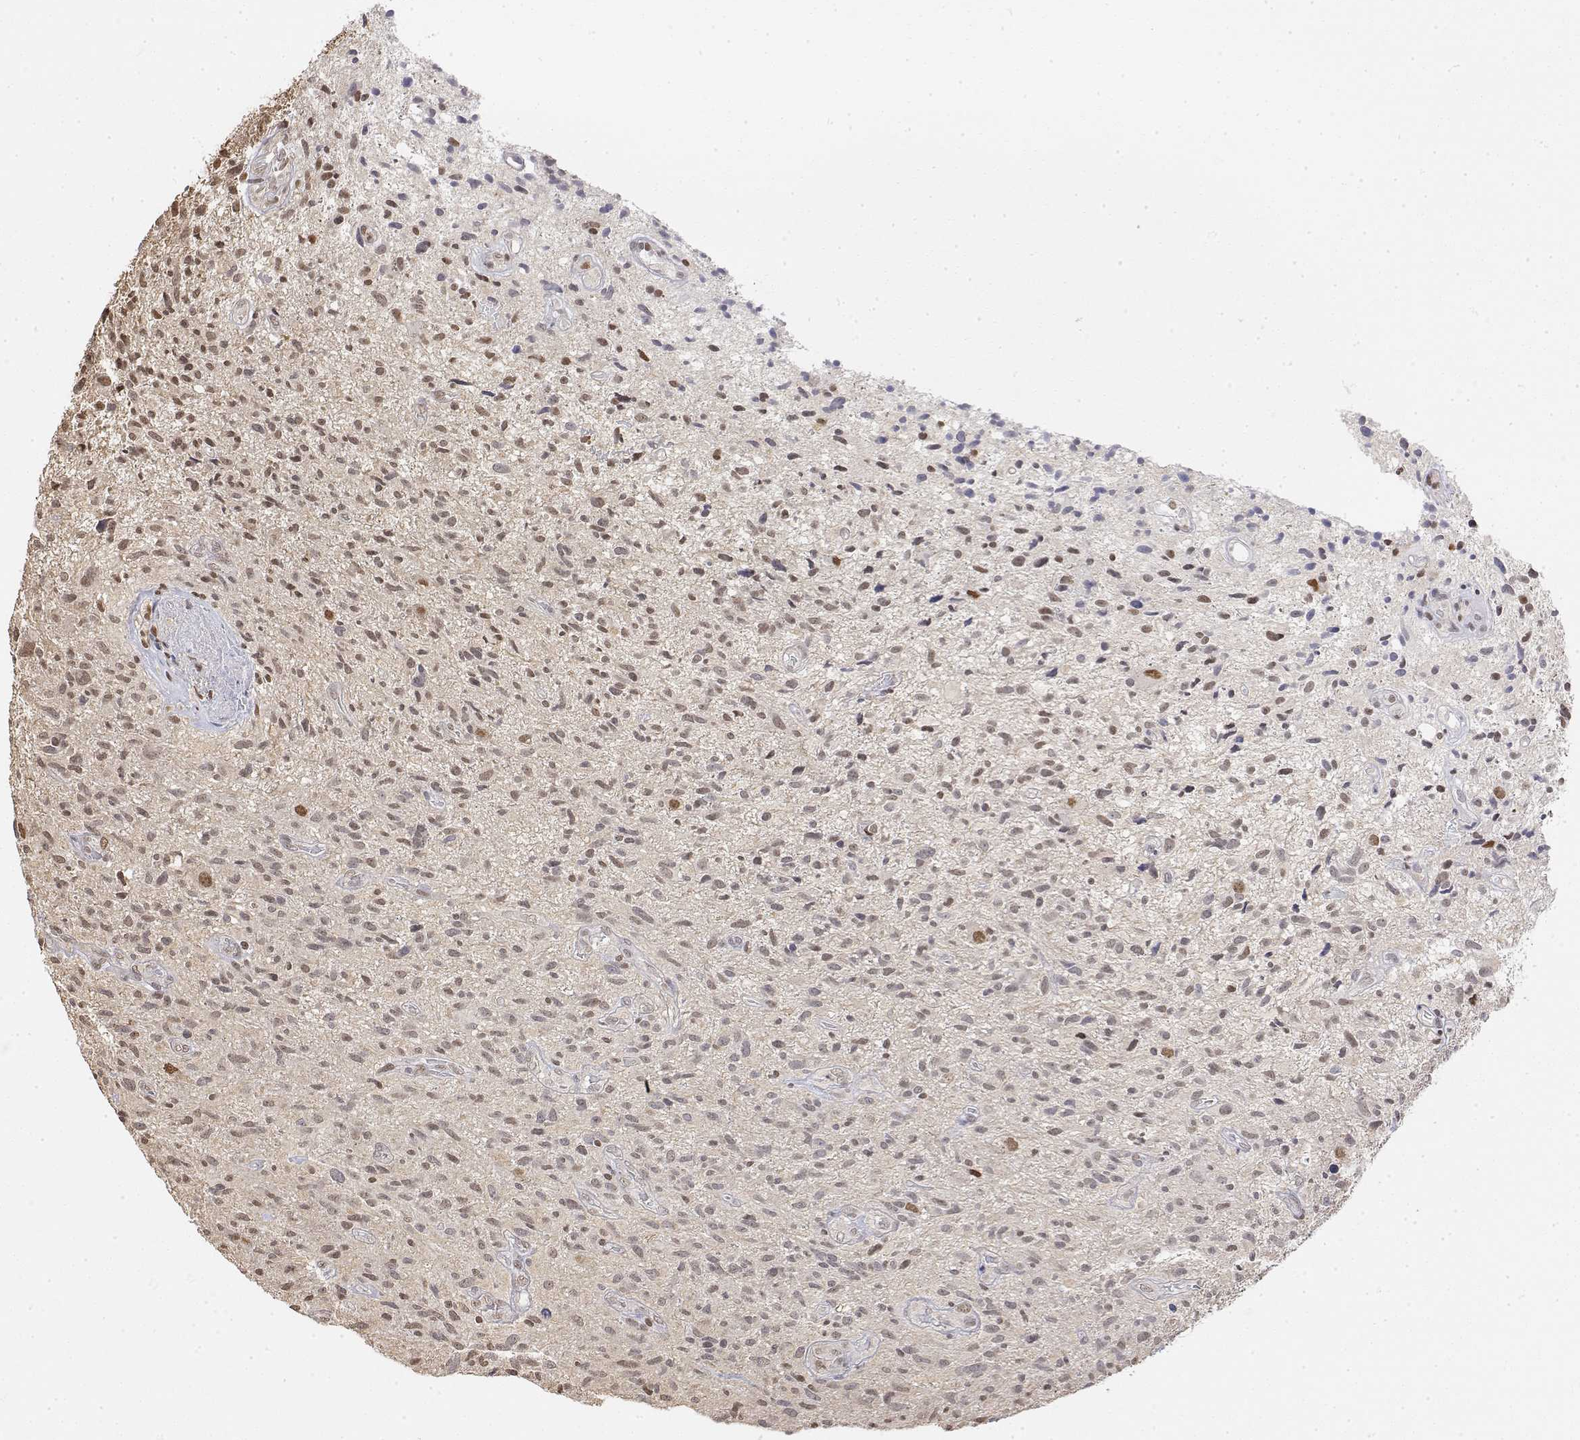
{"staining": {"intensity": "weak", "quantity": ">75%", "location": "nuclear"}, "tissue": "glioma", "cell_type": "Tumor cells", "image_type": "cancer", "snomed": [{"axis": "morphology", "description": "Glioma, malignant, High grade"}, {"axis": "topography", "description": "Brain"}], "caption": "Immunohistochemistry (DAB (3,3'-diaminobenzidine)) staining of human glioma demonstrates weak nuclear protein staining in approximately >75% of tumor cells.", "gene": "TPI1", "patient": {"sex": "male", "age": 75}}